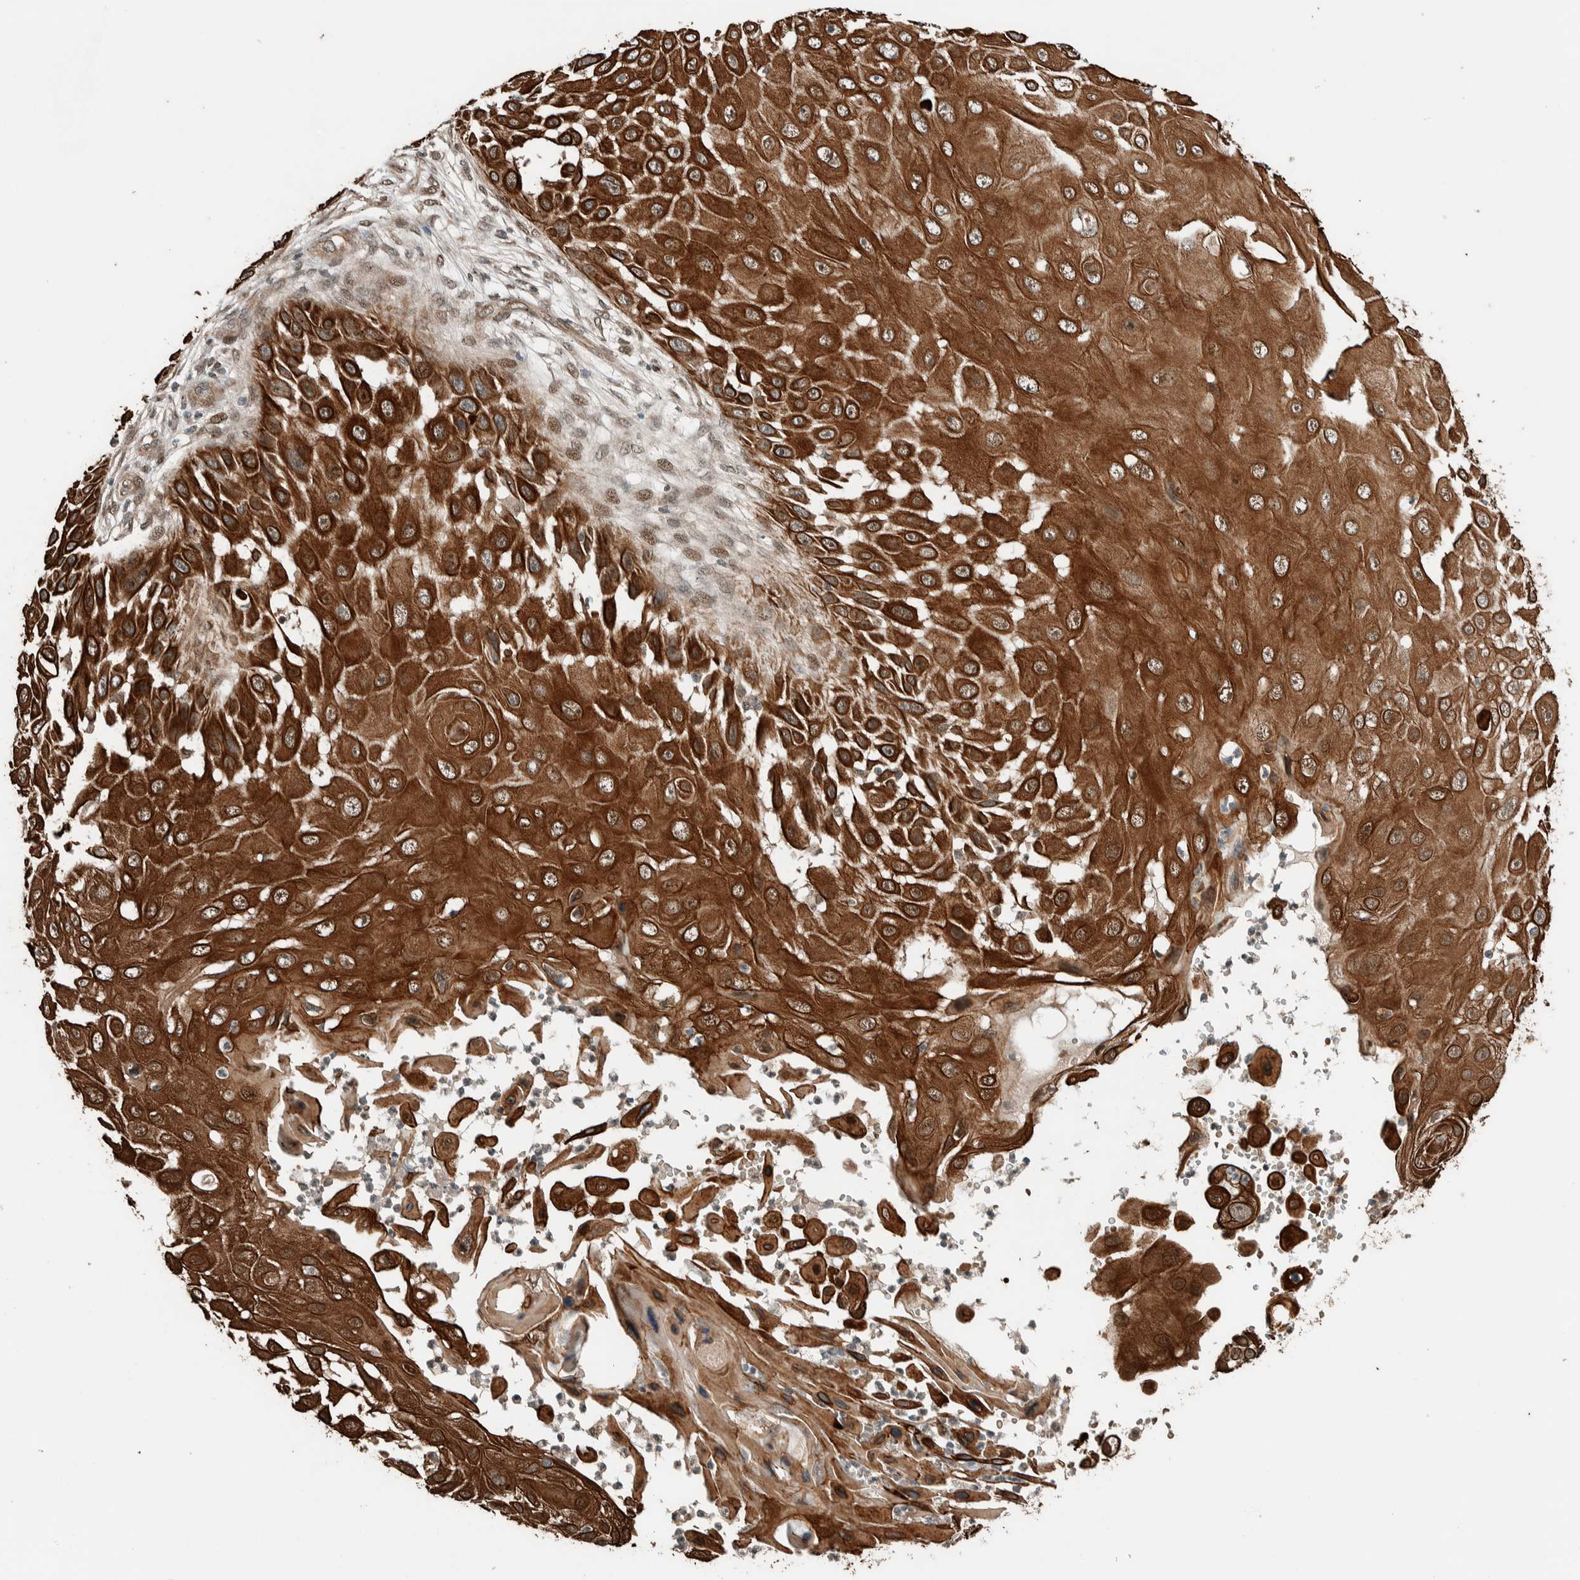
{"staining": {"intensity": "strong", "quantity": ">75%", "location": "cytoplasmic/membranous"}, "tissue": "skin cancer", "cell_type": "Tumor cells", "image_type": "cancer", "snomed": [{"axis": "morphology", "description": "Squamous cell carcinoma, NOS"}, {"axis": "topography", "description": "Skin"}], "caption": "This photomicrograph exhibits squamous cell carcinoma (skin) stained with immunohistochemistry to label a protein in brown. The cytoplasmic/membranous of tumor cells show strong positivity for the protein. Nuclei are counter-stained blue.", "gene": "STXBP4", "patient": {"sex": "female", "age": 44}}